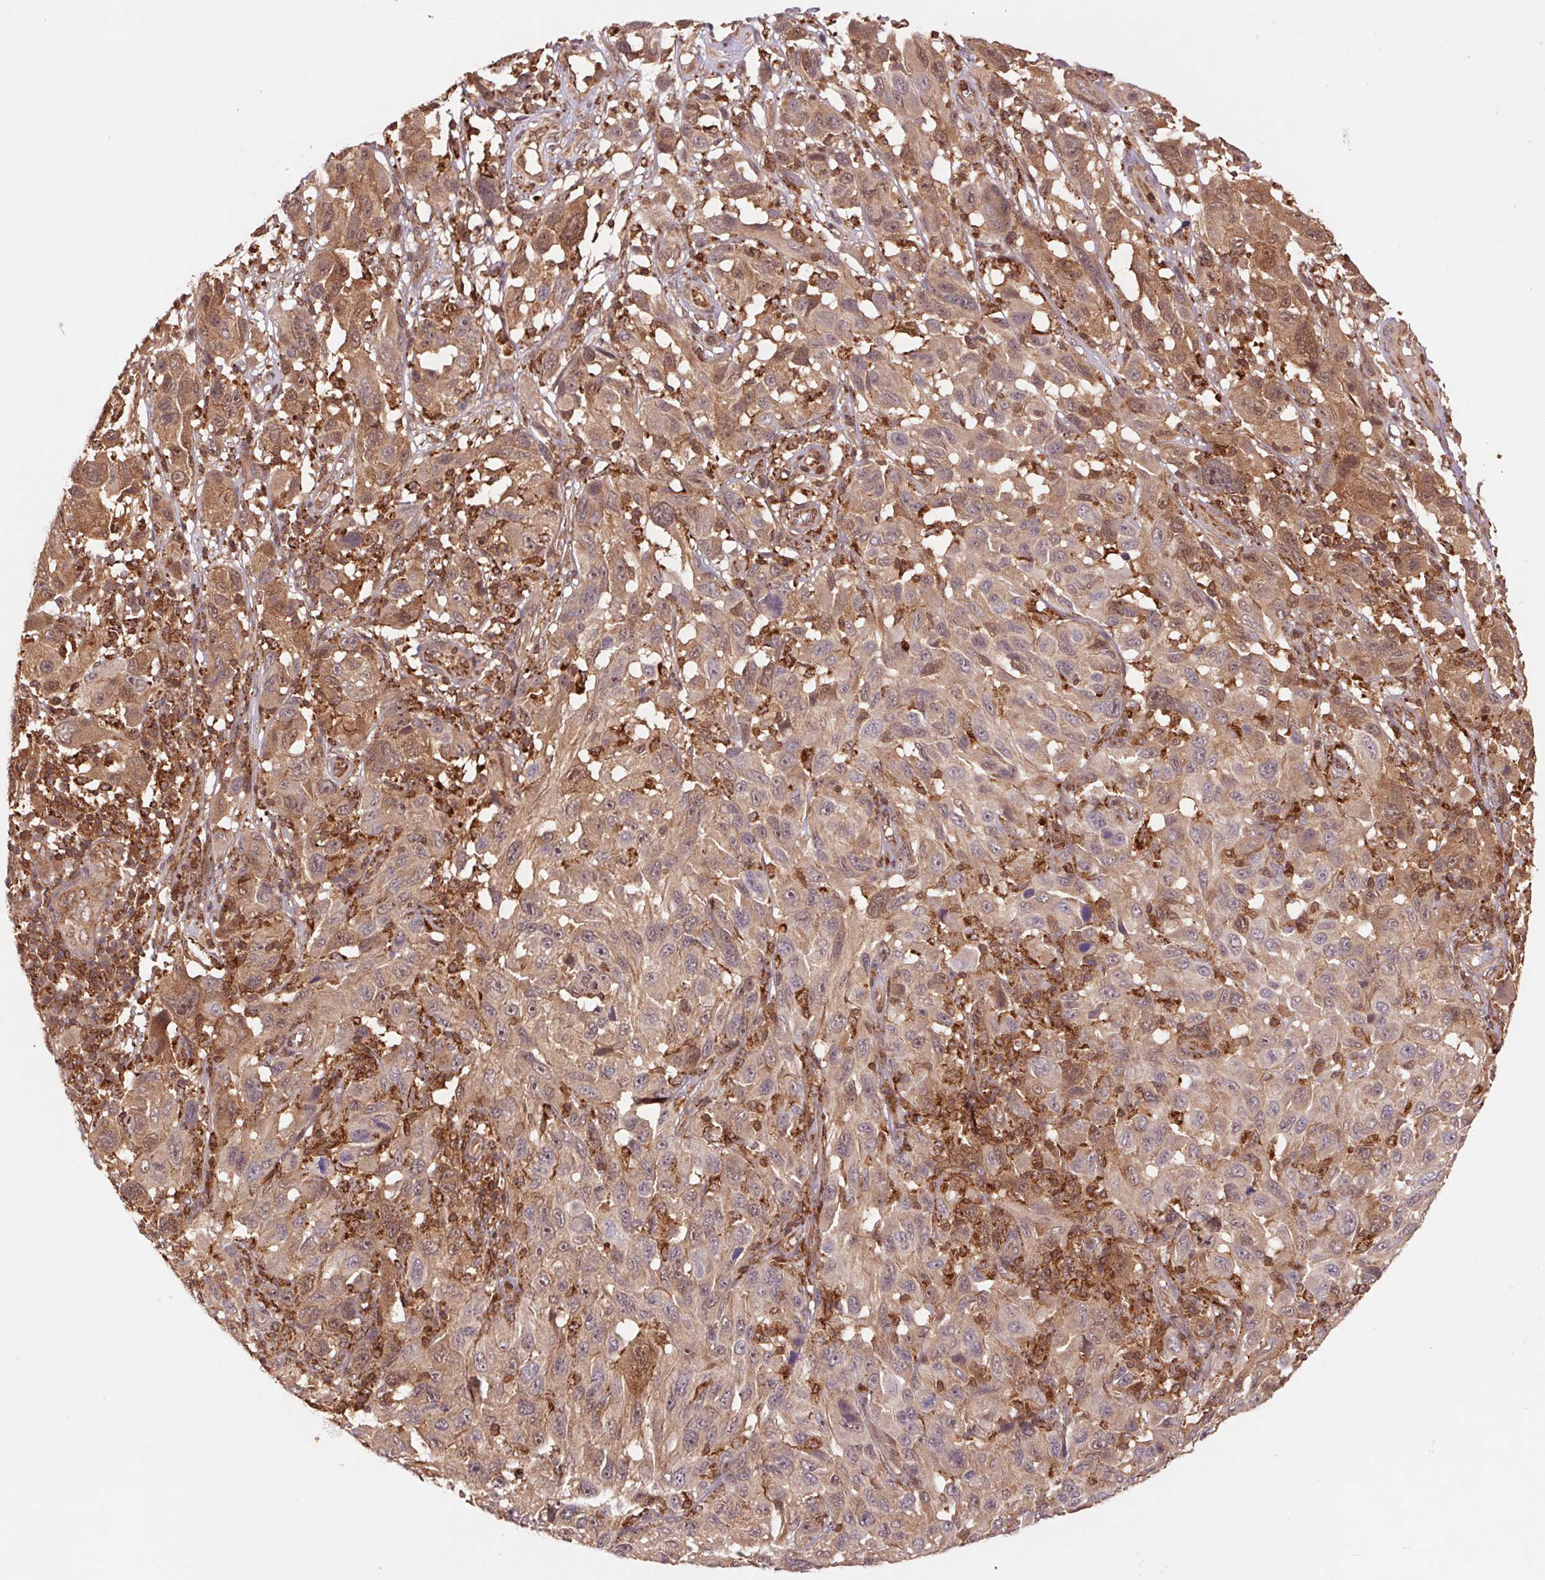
{"staining": {"intensity": "moderate", "quantity": ">75%", "location": "cytoplasmic/membranous,nuclear"}, "tissue": "melanoma", "cell_type": "Tumor cells", "image_type": "cancer", "snomed": [{"axis": "morphology", "description": "Malignant melanoma, NOS"}, {"axis": "topography", "description": "Skin"}], "caption": "This is a micrograph of IHC staining of melanoma, which shows moderate expression in the cytoplasmic/membranous and nuclear of tumor cells.", "gene": "URM1", "patient": {"sex": "male", "age": 53}}